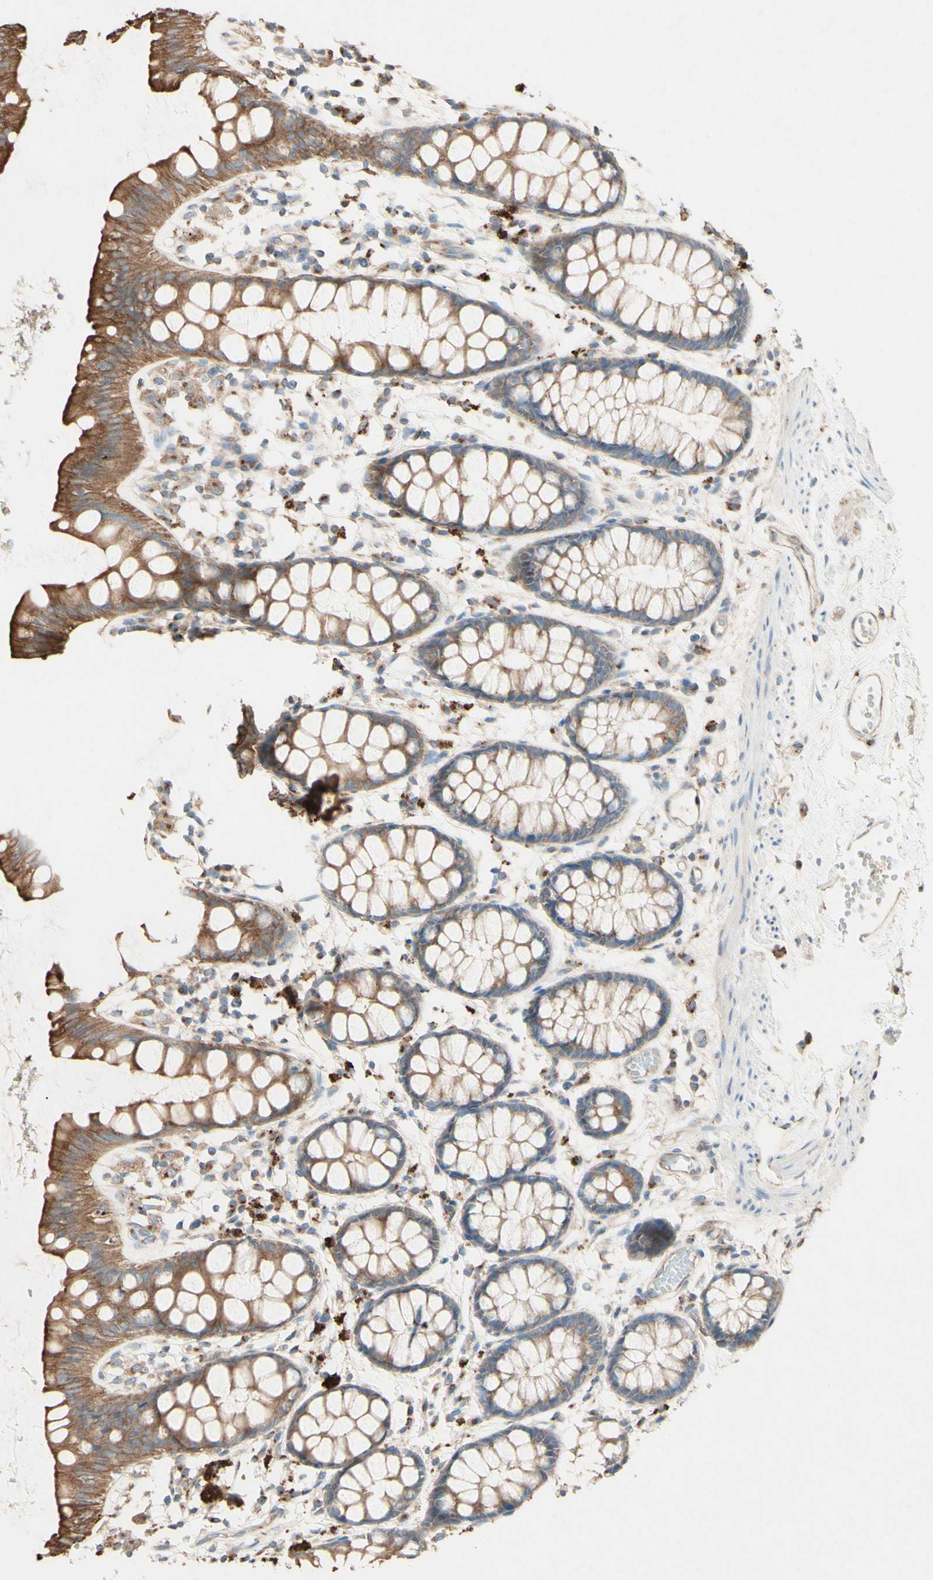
{"staining": {"intensity": "moderate", "quantity": ">75%", "location": "cytoplasmic/membranous"}, "tissue": "rectum", "cell_type": "Glandular cells", "image_type": "normal", "snomed": [{"axis": "morphology", "description": "Normal tissue, NOS"}, {"axis": "topography", "description": "Rectum"}], "caption": "Rectum stained for a protein reveals moderate cytoplasmic/membranous positivity in glandular cells.", "gene": "MTM1", "patient": {"sex": "female", "age": 66}}